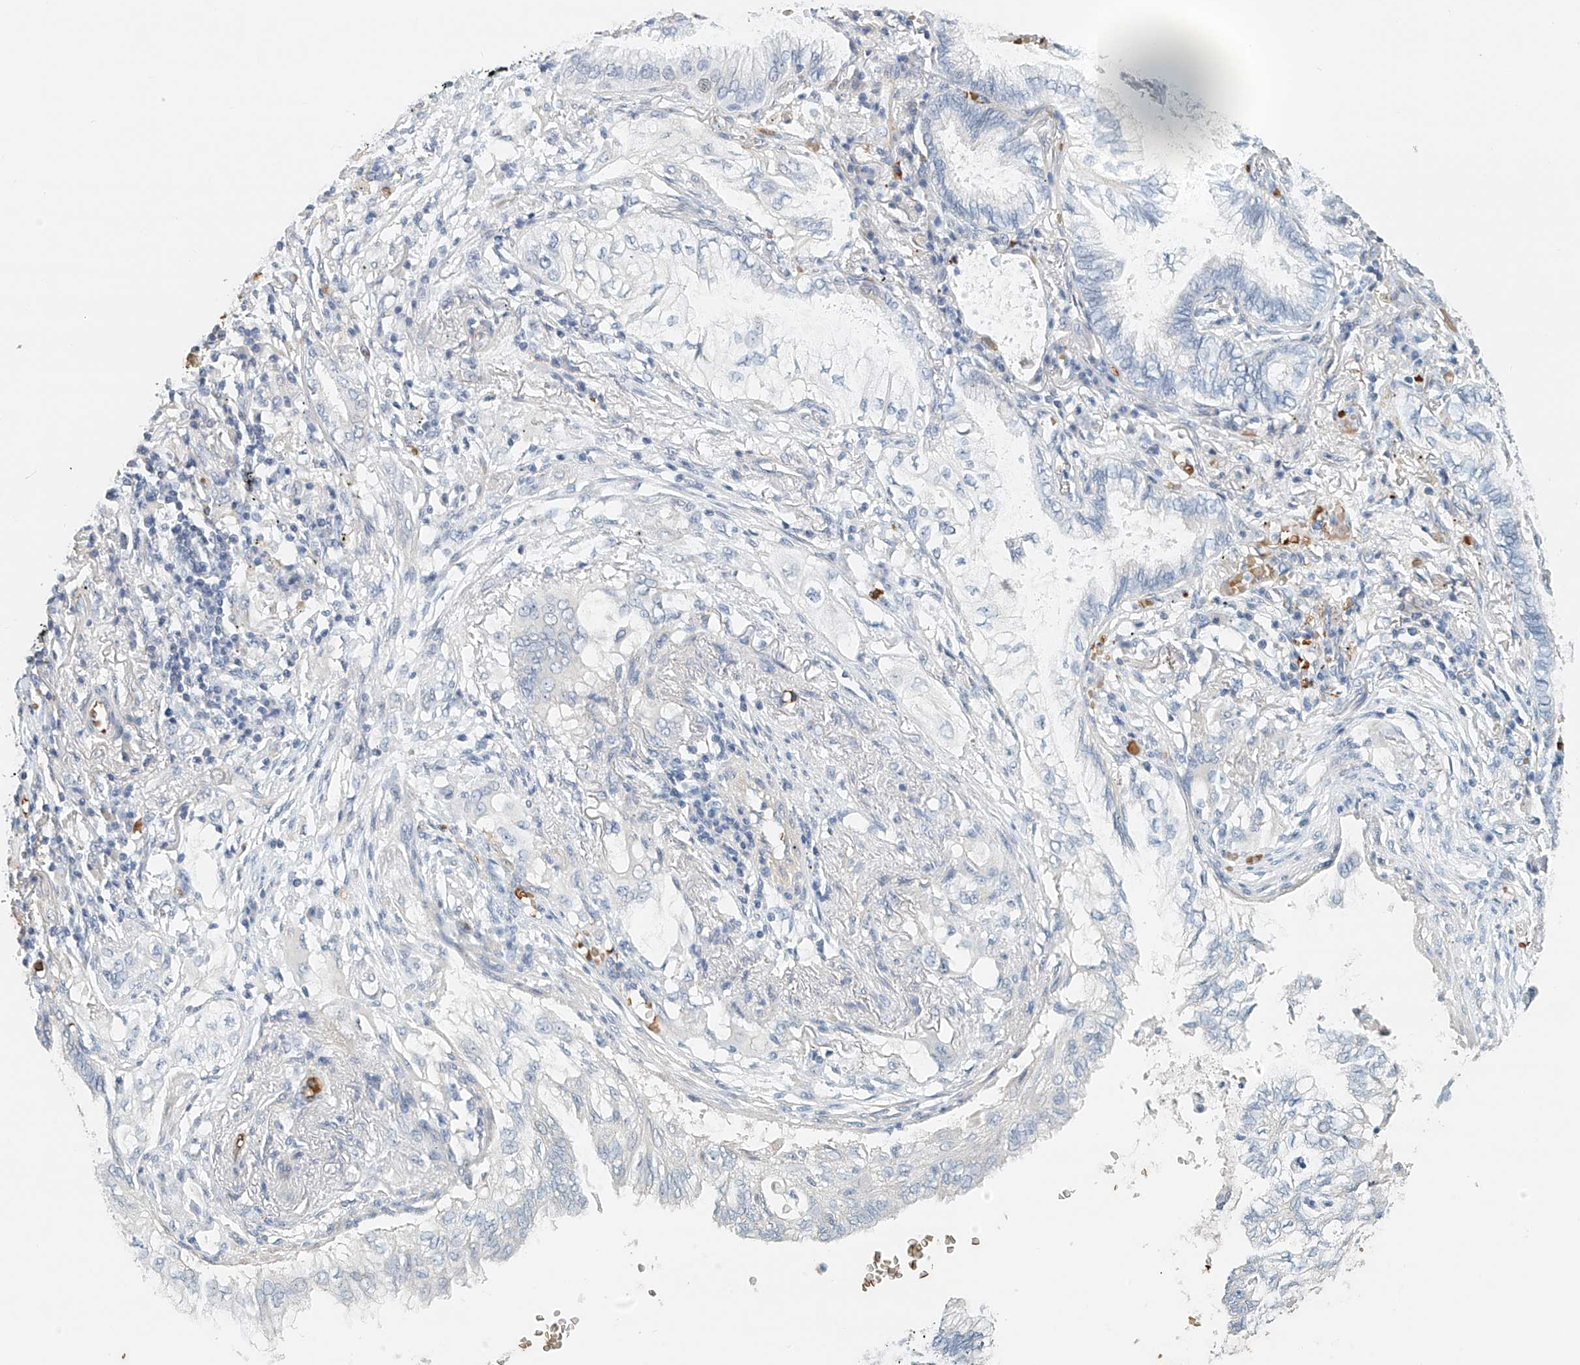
{"staining": {"intensity": "negative", "quantity": "none", "location": "none"}, "tissue": "lung cancer", "cell_type": "Tumor cells", "image_type": "cancer", "snomed": [{"axis": "morphology", "description": "Adenocarcinoma, NOS"}, {"axis": "topography", "description": "Lung"}], "caption": "The micrograph reveals no significant expression in tumor cells of adenocarcinoma (lung).", "gene": "RCAN3", "patient": {"sex": "female", "age": 70}}